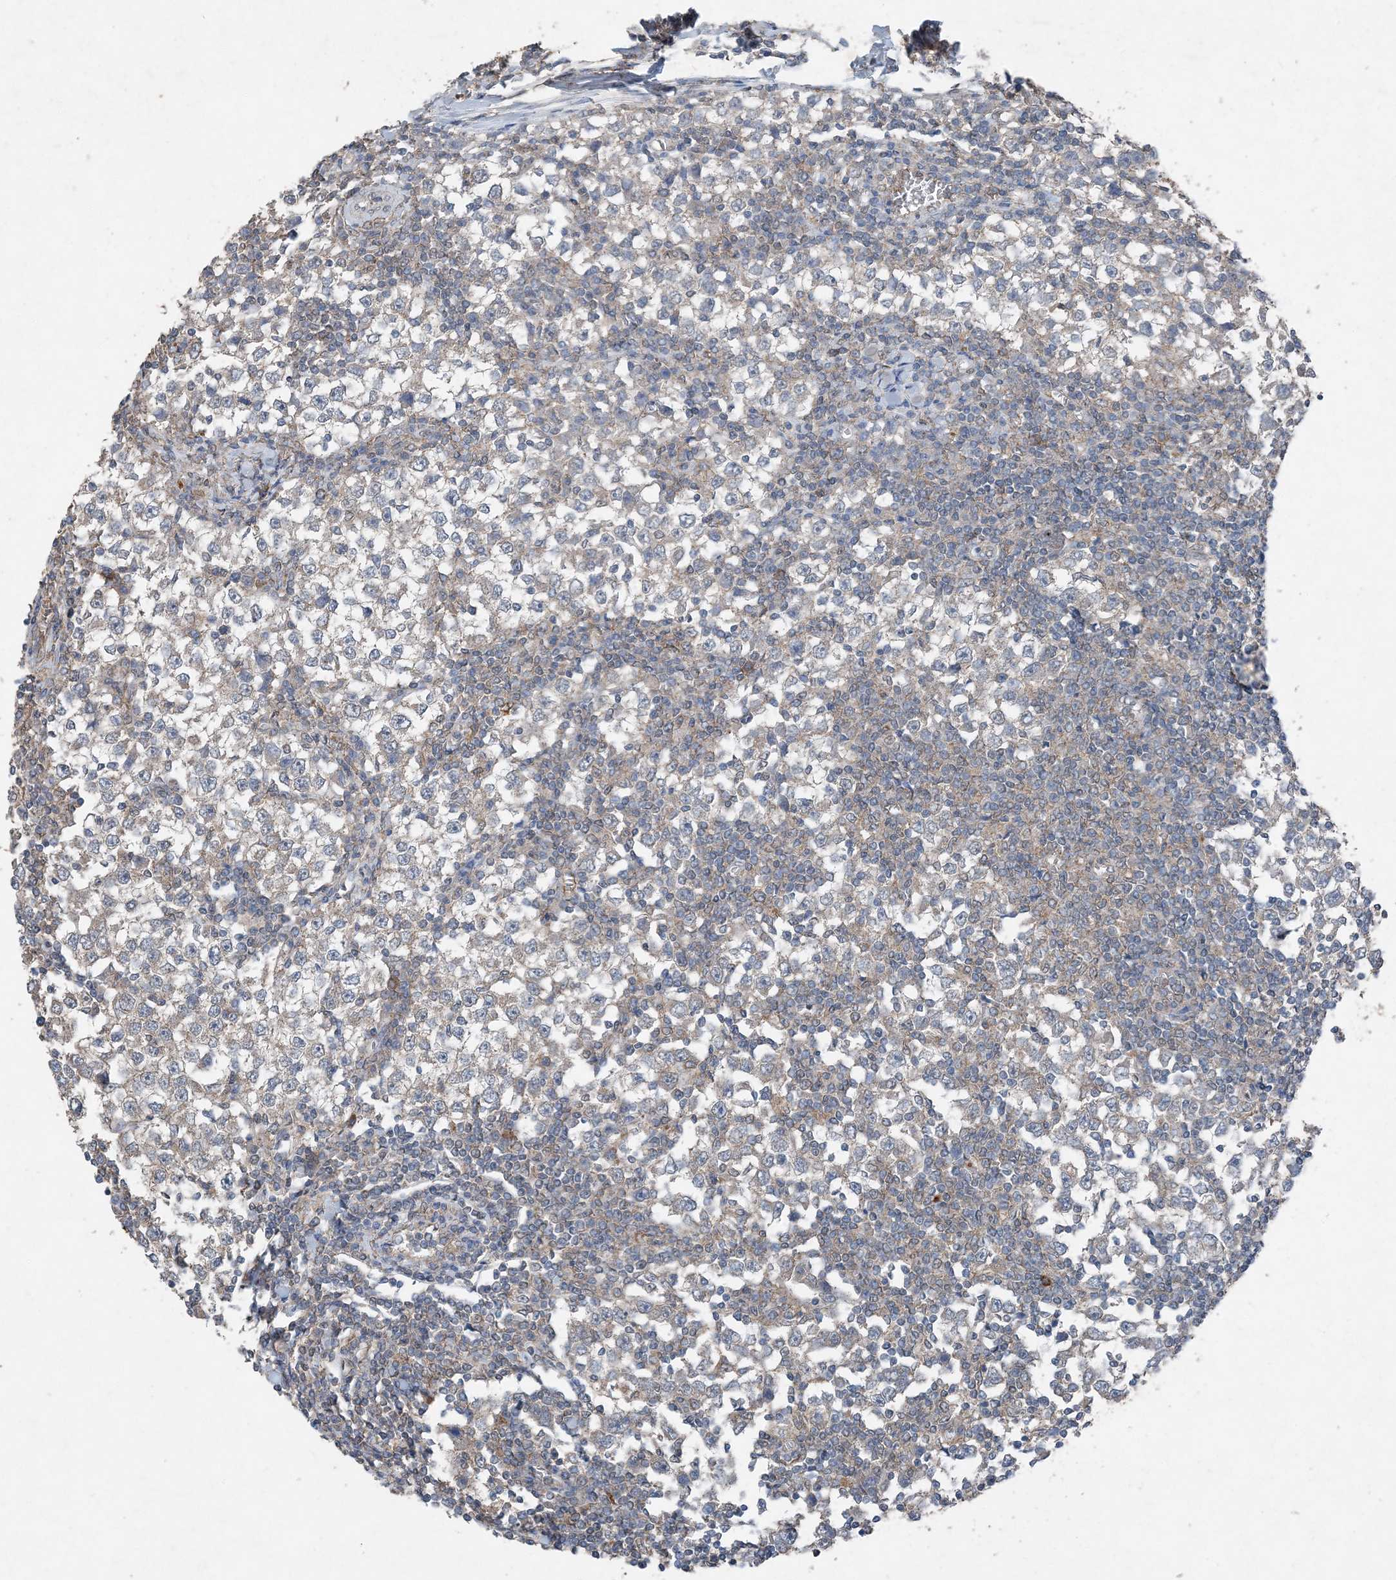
{"staining": {"intensity": "weak", "quantity": ">75%", "location": "cytoplasmic/membranous"}, "tissue": "testis cancer", "cell_type": "Tumor cells", "image_type": "cancer", "snomed": [{"axis": "morphology", "description": "Seminoma, NOS"}, {"axis": "topography", "description": "Testis"}], "caption": "Tumor cells display weak cytoplasmic/membranous expression in about >75% of cells in testis cancer (seminoma).", "gene": "FCN3", "patient": {"sex": "male", "age": 65}}